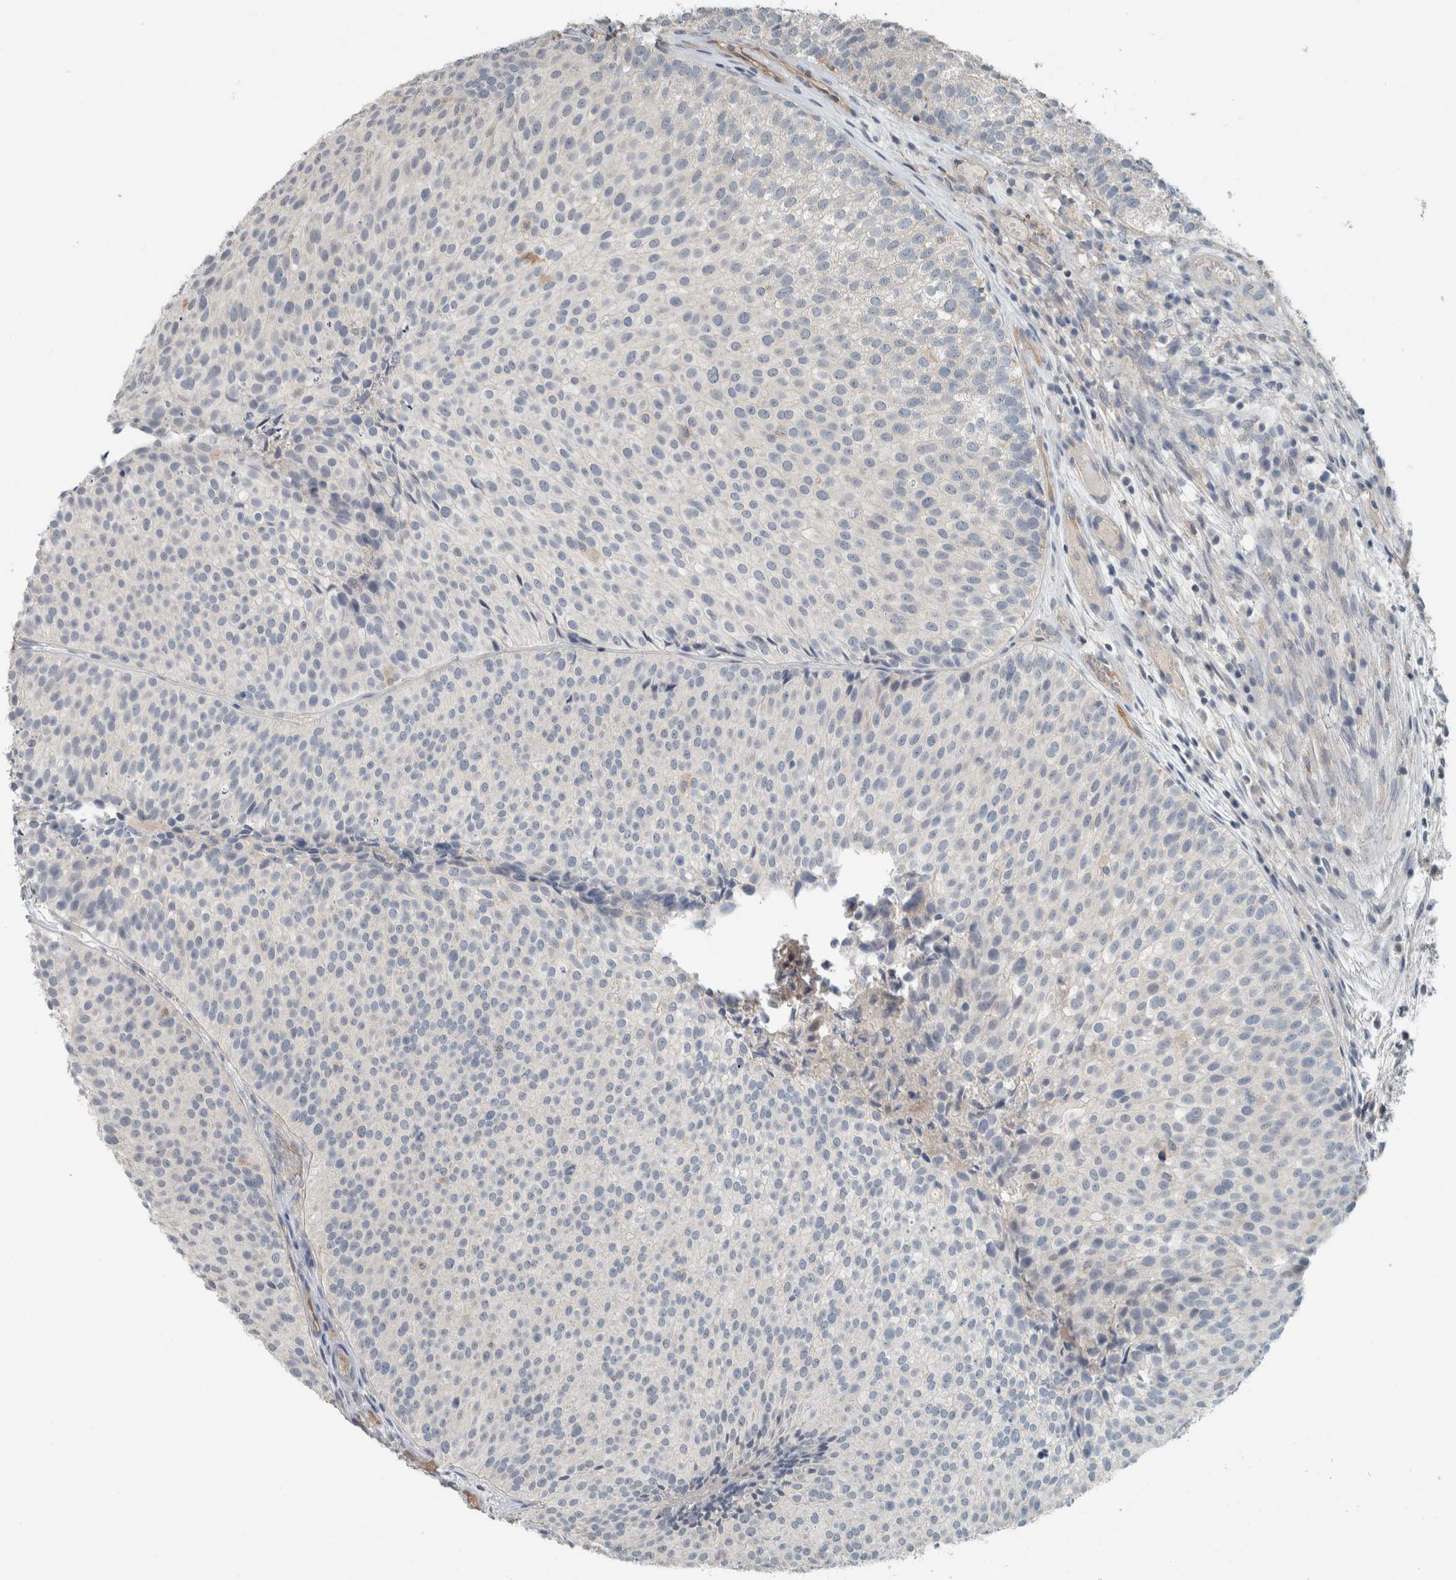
{"staining": {"intensity": "negative", "quantity": "none", "location": "none"}, "tissue": "urothelial cancer", "cell_type": "Tumor cells", "image_type": "cancer", "snomed": [{"axis": "morphology", "description": "Urothelial carcinoma, Low grade"}, {"axis": "topography", "description": "Urinary bladder"}], "caption": "This histopathology image is of urothelial cancer stained with immunohistochemistry (IHC) to label a protein in brown with the nuclei are counter-stained blue. There is no expression in tumor cells. The staining is performed using DAB (3,3'-diaminobenzidine) brown chromogen with nuclei counter-stained in using hematoxylin.", "gene": "SCIN", "patient": {"sex": "male", "age": 86}}